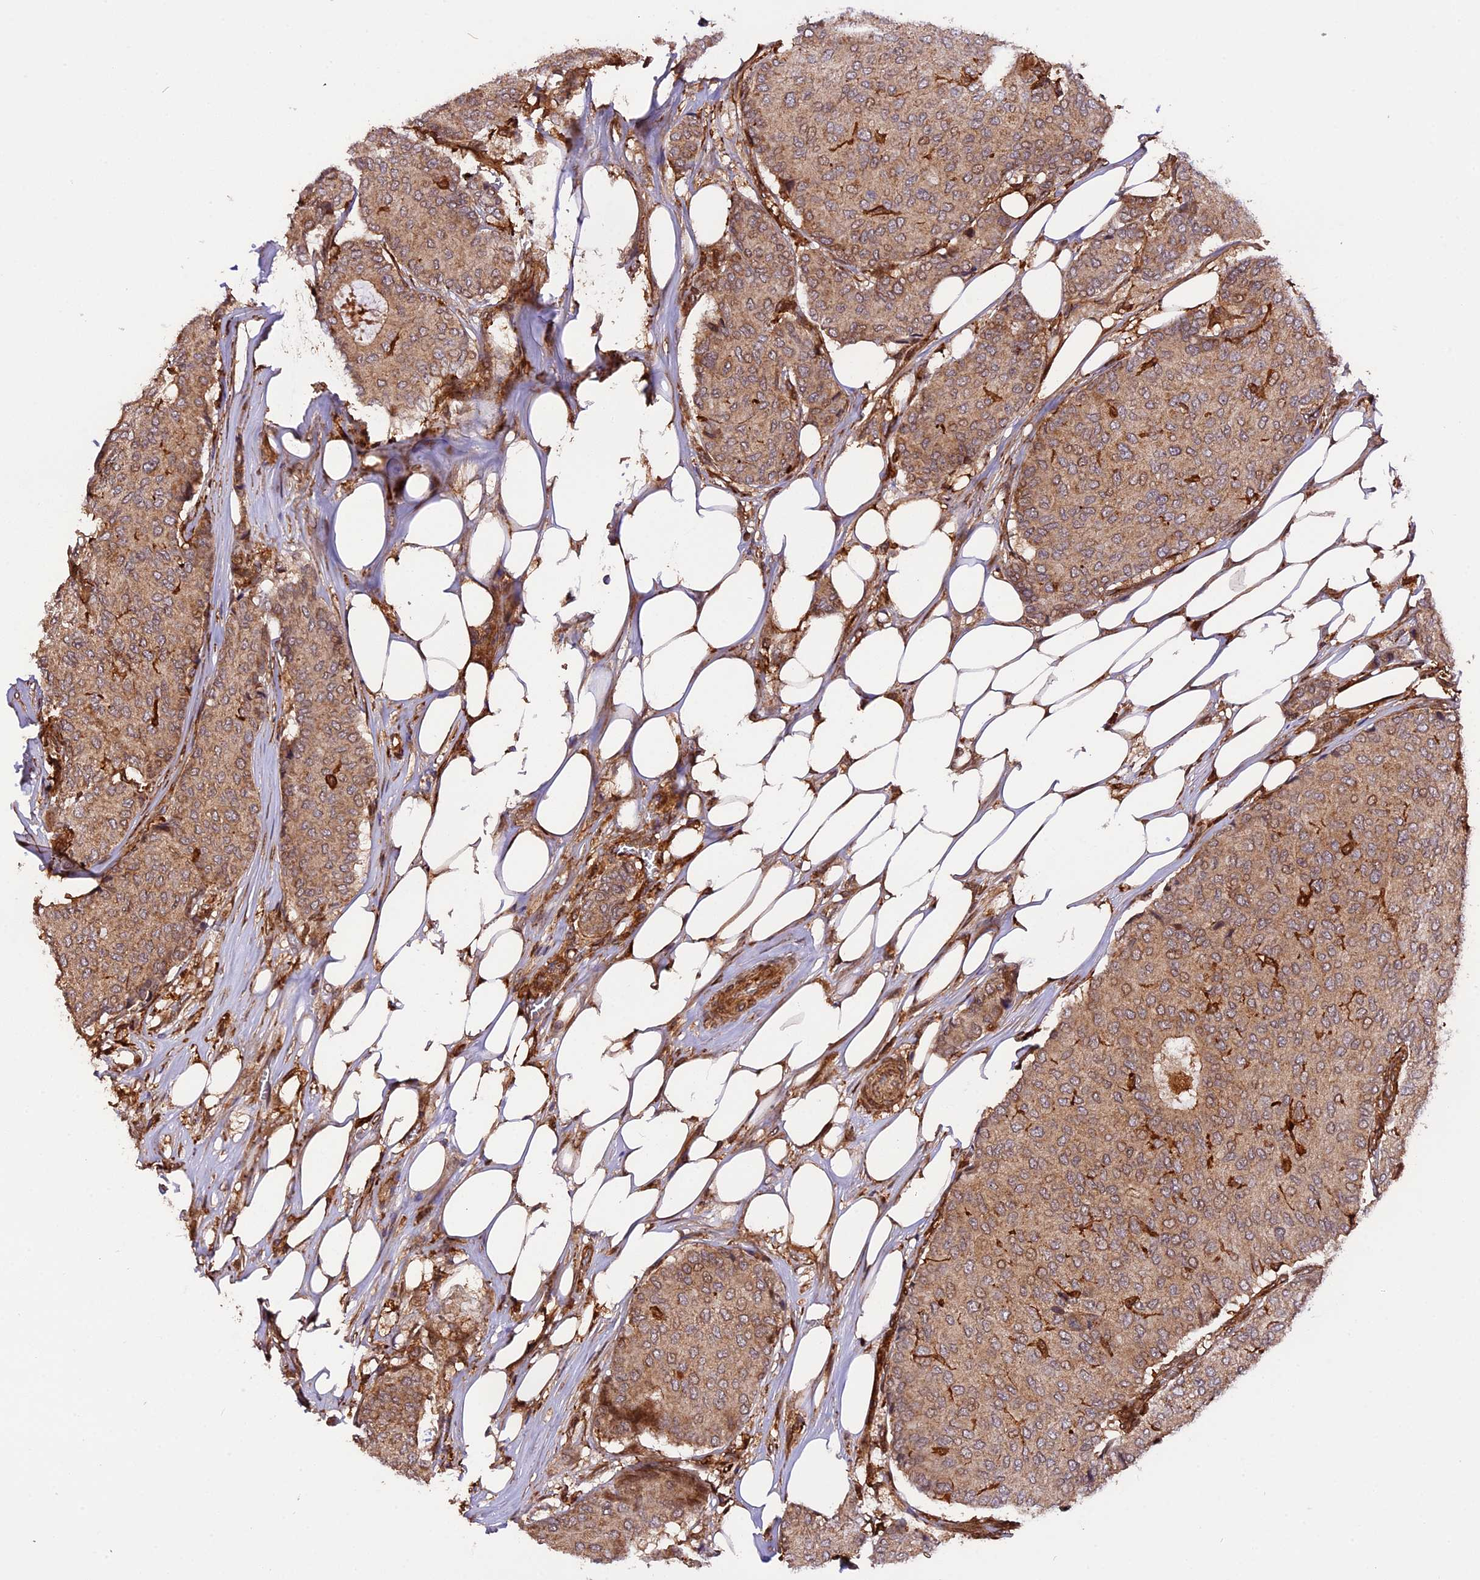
{"staining": {"intensity": "moderate", "quantity": ">75%", "location": "cytoplasmic/membranous"}, "tissue": "breast cancer", "cell_type": "Tumor cells", "image_type": "cancer", "snomed": [{"axis": "morphology", "description": "Duct carcinoma"}, {"axis": "topography", "description": "Breast"}], "caption": "Infiltrating ductal carcinoma (breast) stained with a brown dye shows moderate cytoplasmic/membranous positive staining in about >75% of tumor cells.", "gene": "HERPUD1", "patient": {"sex": "female", "age": 75}}